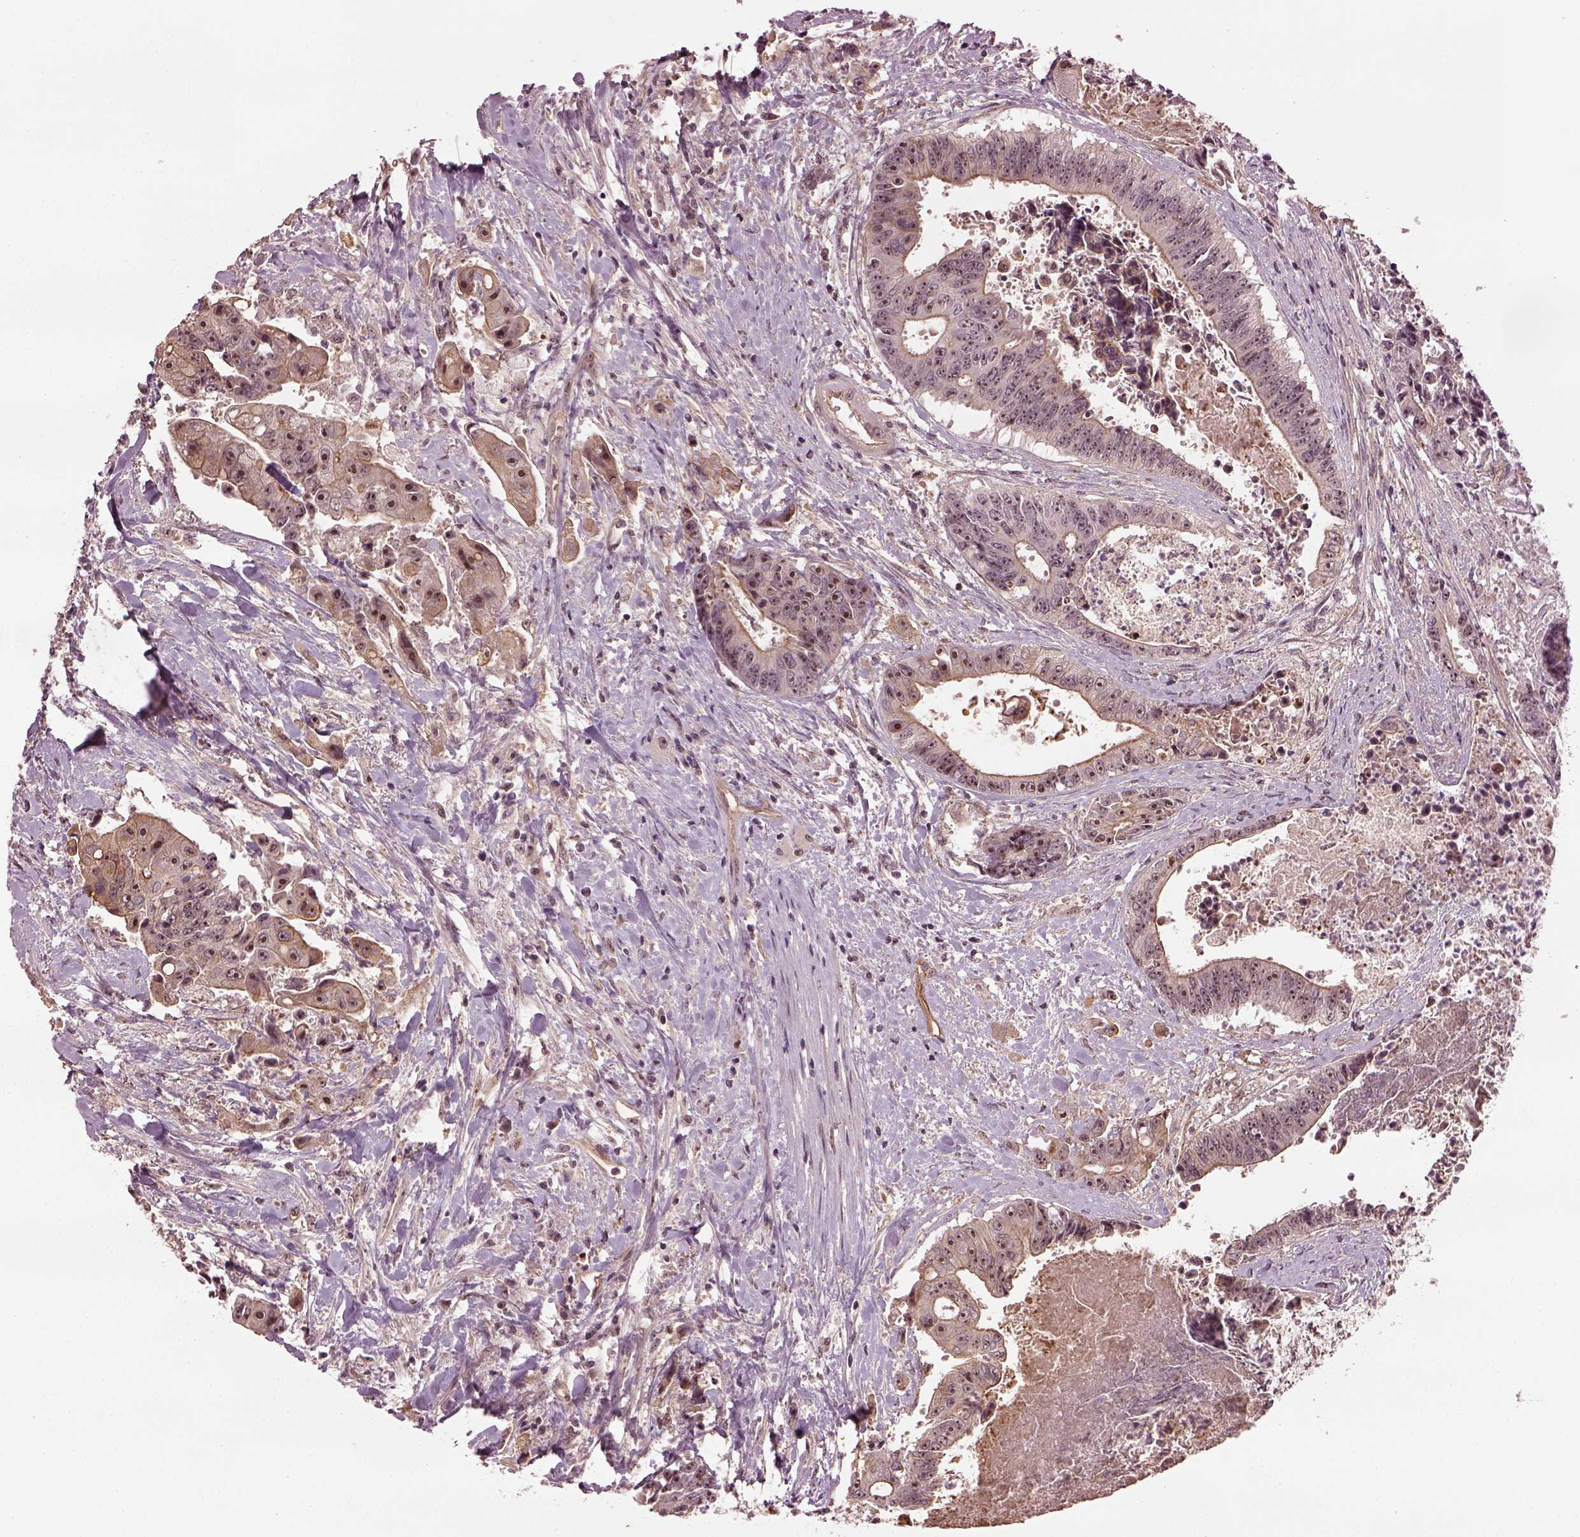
{"staining": {"intensity": "moderate", "quantity": ">75%", "location": "nuclear"}, "tissue": "colorectal cancer", "cell_type": "Tumor cells", "image_type": "cancer", "snomed": [{"axis": "morphology", "description": "Adenocarcinoma, NOS"}, {"axis": "topography", "description": "Rectum"}], "caption": "Adenocarcinoma (colorectal) stained for a protein reveals moderate nuclear positivity in tumor cells.", "gene": "GNRH1", "patient": {"sex": "male", "age": 54}}